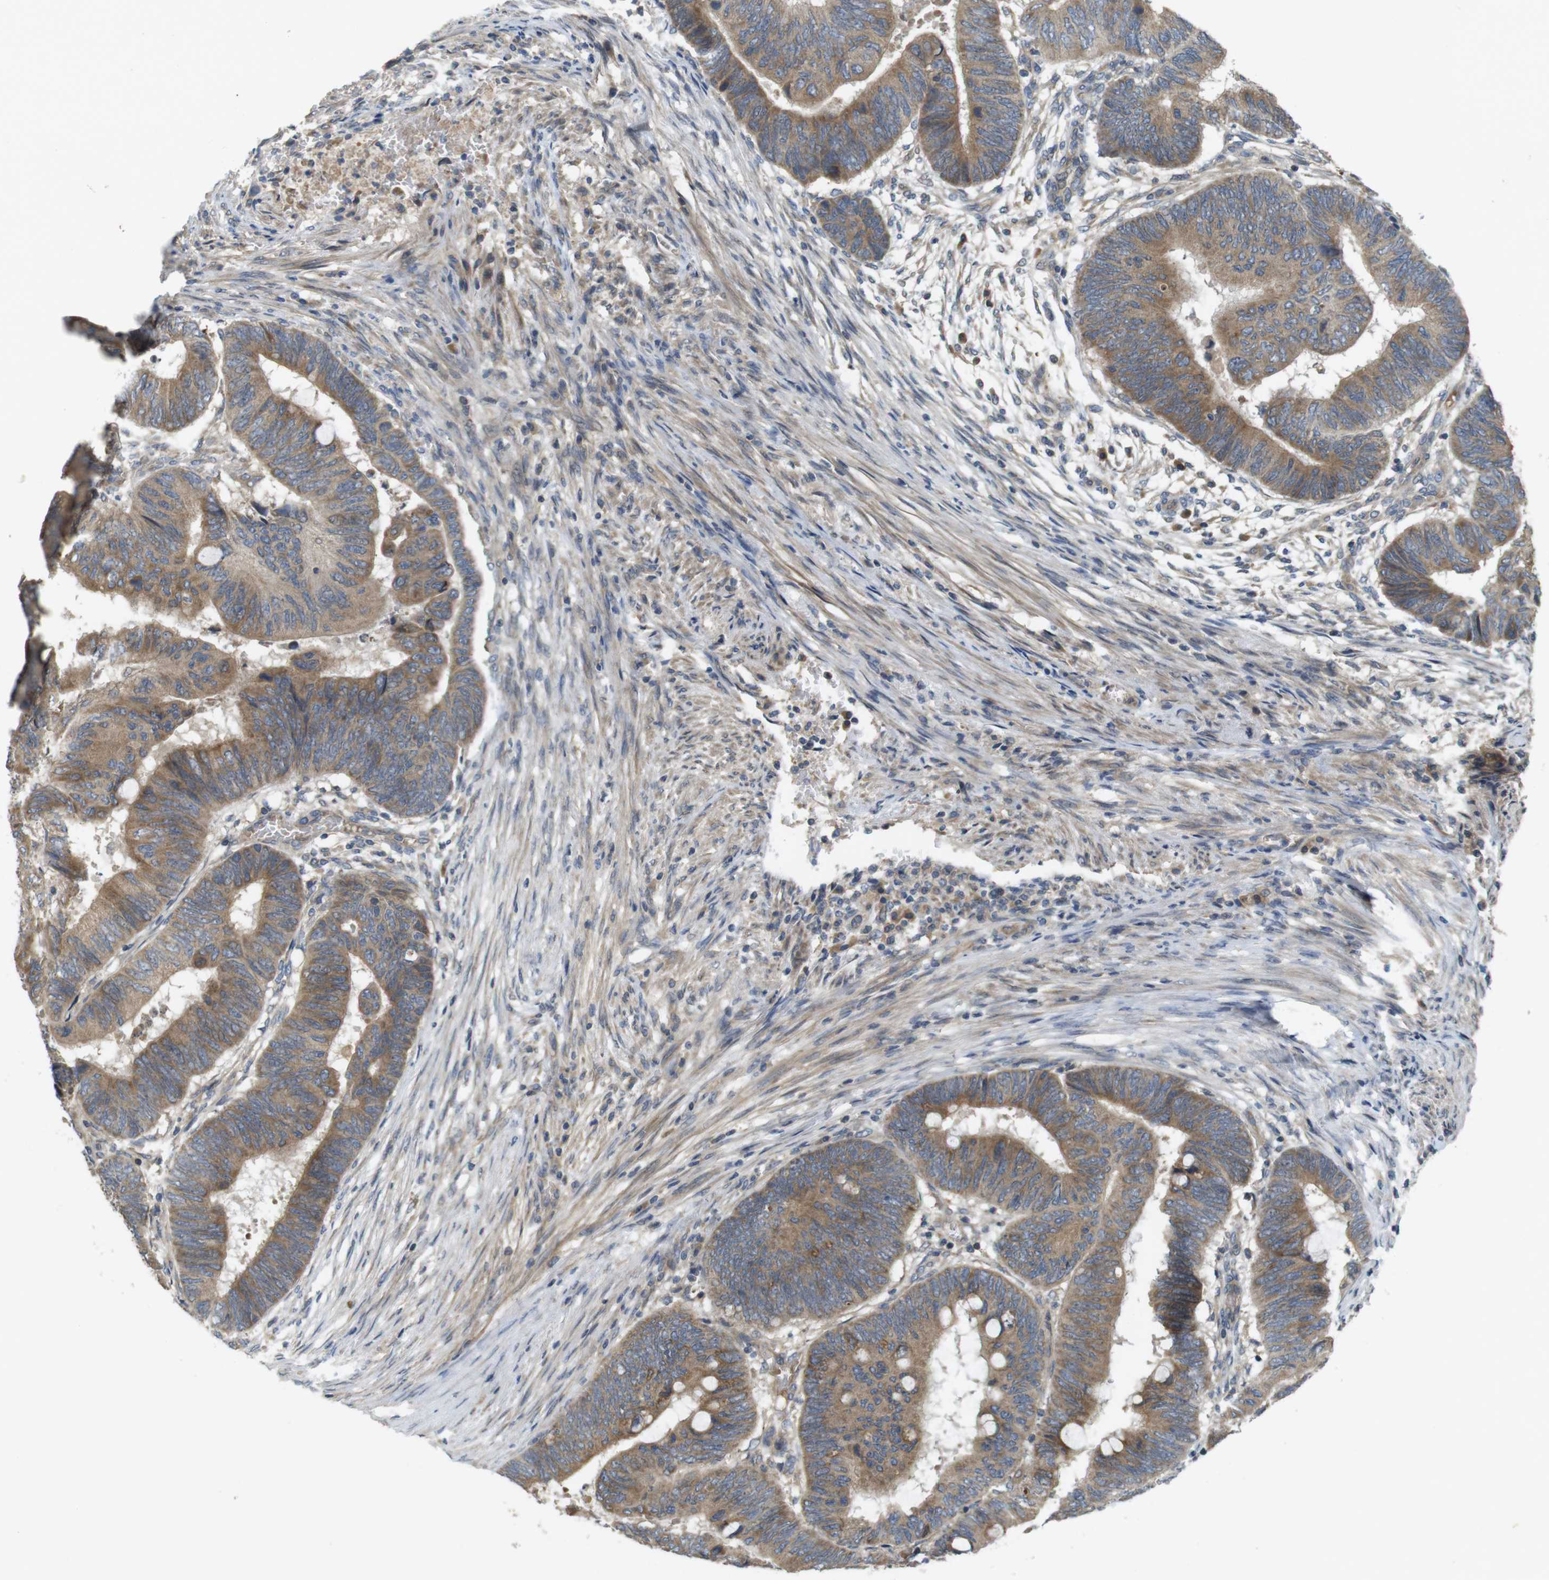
{"staining": {"intensity": "moderate", "quantity": ">75%", "location": "cytoplasmic/membranous"}, "tissue": "colorectal cancer", "cell_type": "Tumor cells", "image_type": "cancer", "snomed": [{"axis": "morphology", "description": "Normal tissue, NOS"}, {"axis": "morphology", "description": "Adenocarcinoma, NOS"}, {"axis": "topography", "description": "Rectum"}, {"axis": "topography", "description": "Peripheral nerve tissue"}], "caption": "Colorectal adenocarcinoma stained with a protein marker displays moderate staining in tumor cells.", "gene": "CLTC", "patient": {"sex": "male", "age": 92}}